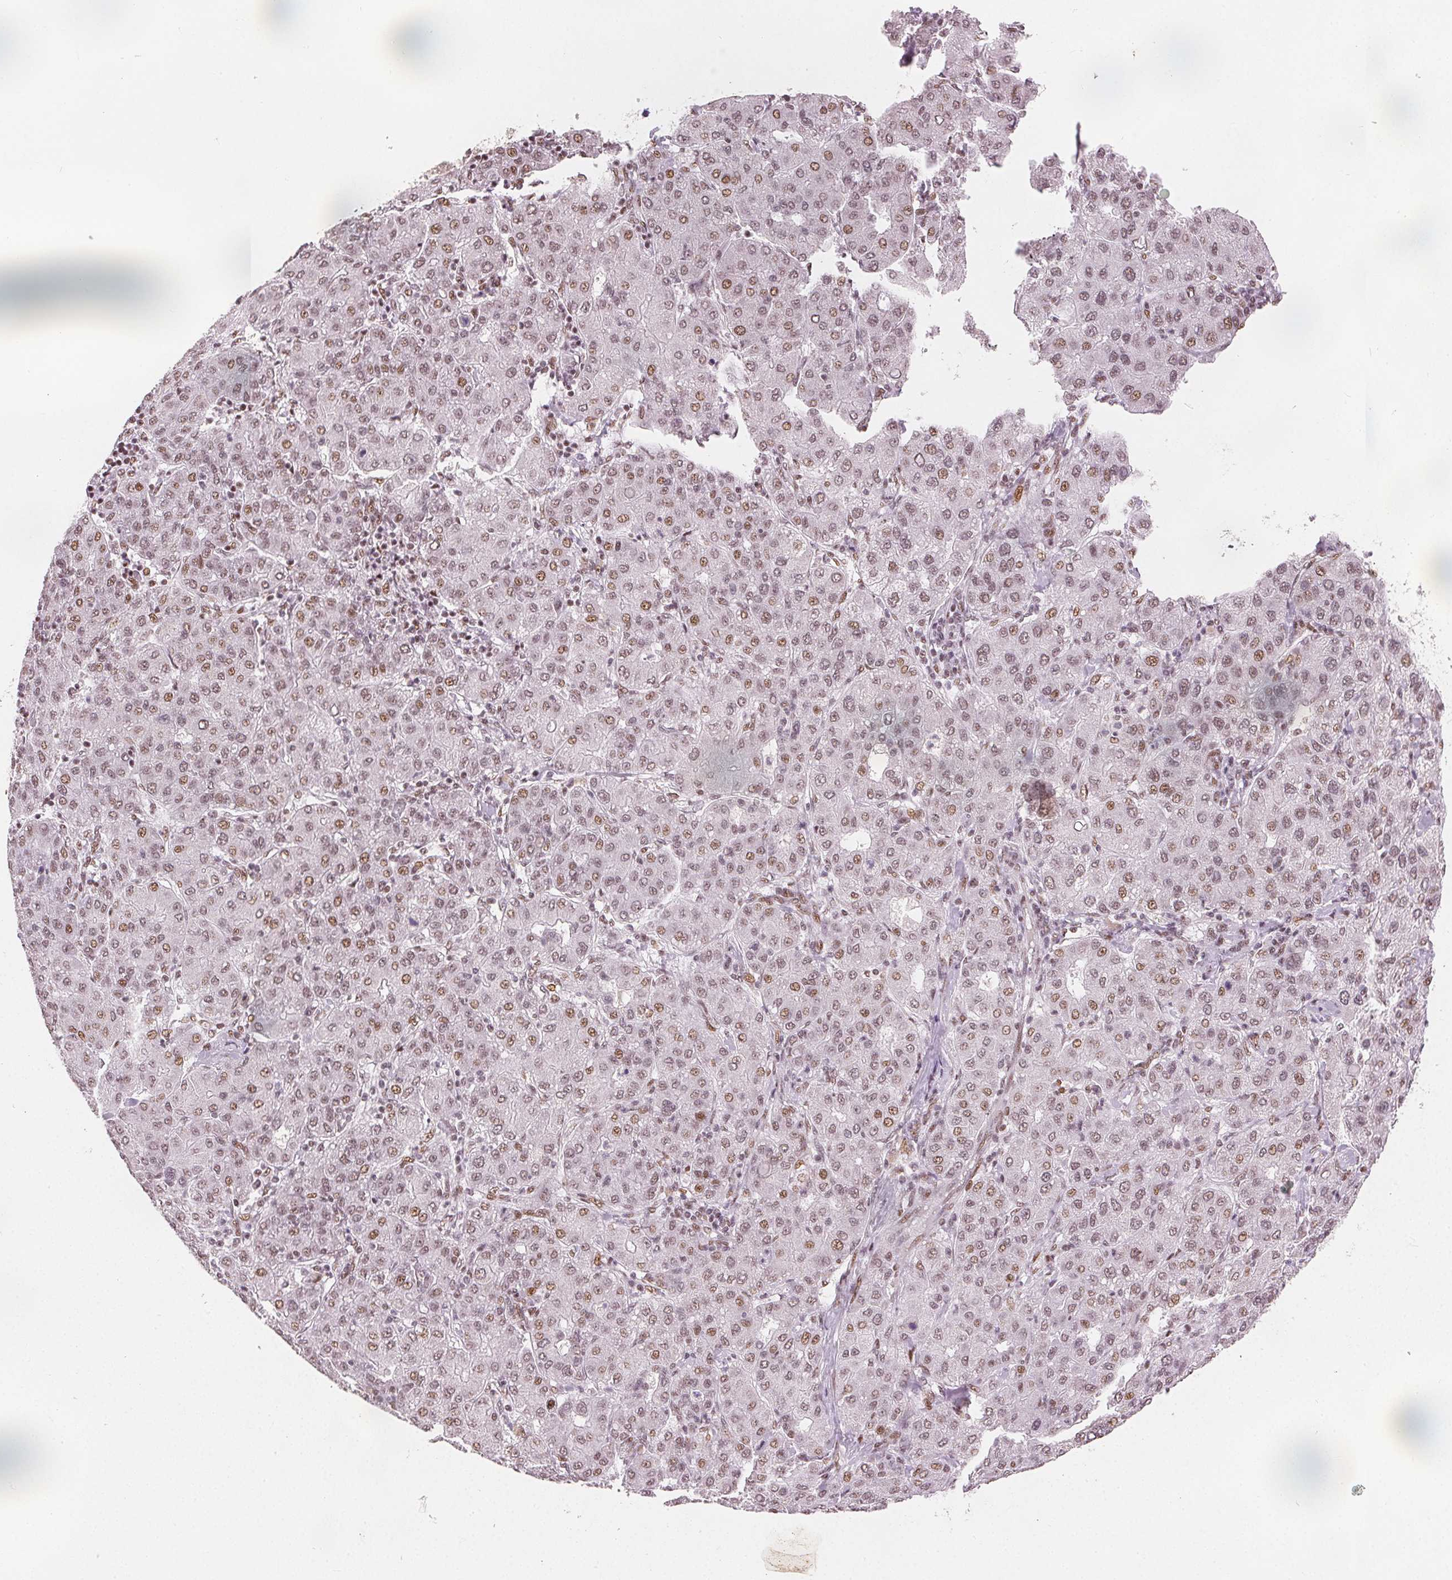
{"staining": {"intensity": "moderate", "quantity": ">75%", "location": "nuclear"}, "tissue": "liver cancer", "cell_type": "Tumor cells", "image_type": "cancer", "snomed": [{"axis": "morphology", "description": "Carcinoma, Hepatocellular, NOS"}, {"axis": "topography", "description": "Liver"}], "caption": "DAB immunohistochemical staining of human liver hepatocellular carcinoma displays moderate nuclear protein expression in approximately >75% of tumor cells. The staining was performed using DAB (3,3'-diaminobenzidine) to visualize the protein expression in brown, while the nuclei were stained in blue with hematoxylin (Magnification: 20x).", "gene": "ZNF703", "patient": {"sex": "male", "age": 65}}